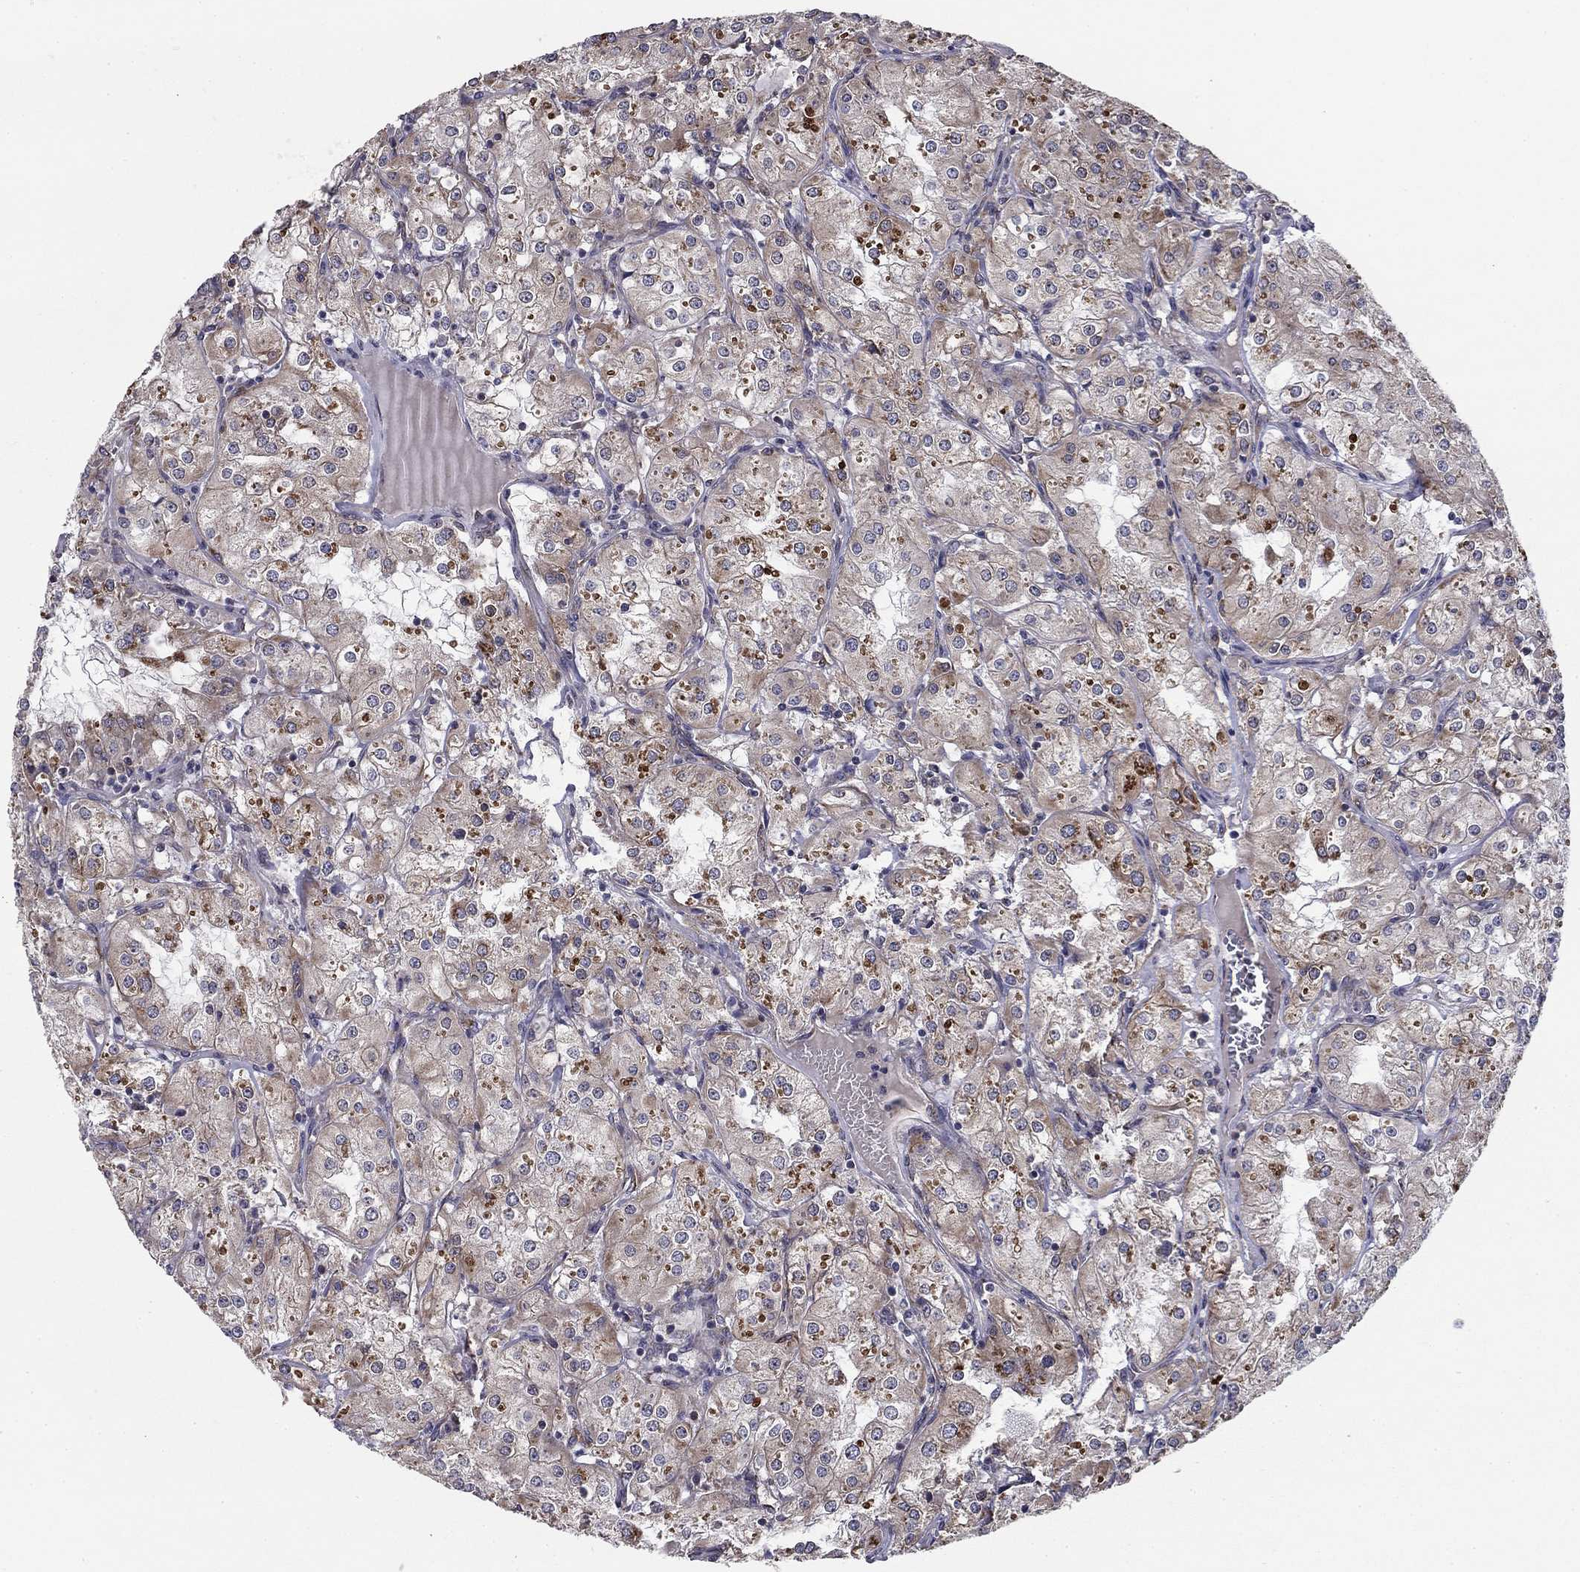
{"staining": {"intensity": "weak", "quantity": "<25%", "location": "cytoplasmic/membranous"}, "tissue": "renal cancer", "cell_type": "Tumor cells", "image_type": "cancer", "snomed": [{"axis": "morphology", "description": "Adenocarcinoma, NOS"}, {"axis": "topography", "description": "Kidney"}], "caption": "A high-resolution micrograph shows IHC staining of renal adenocarcinoma, which exhibits no significant staining in tumor cells. (Brightfield microscopy of DAB immunohistochemistry (IHC) at high magnification).", "gene": "NKIRAS1", "patient": {"sex": "male", "age": 77}}